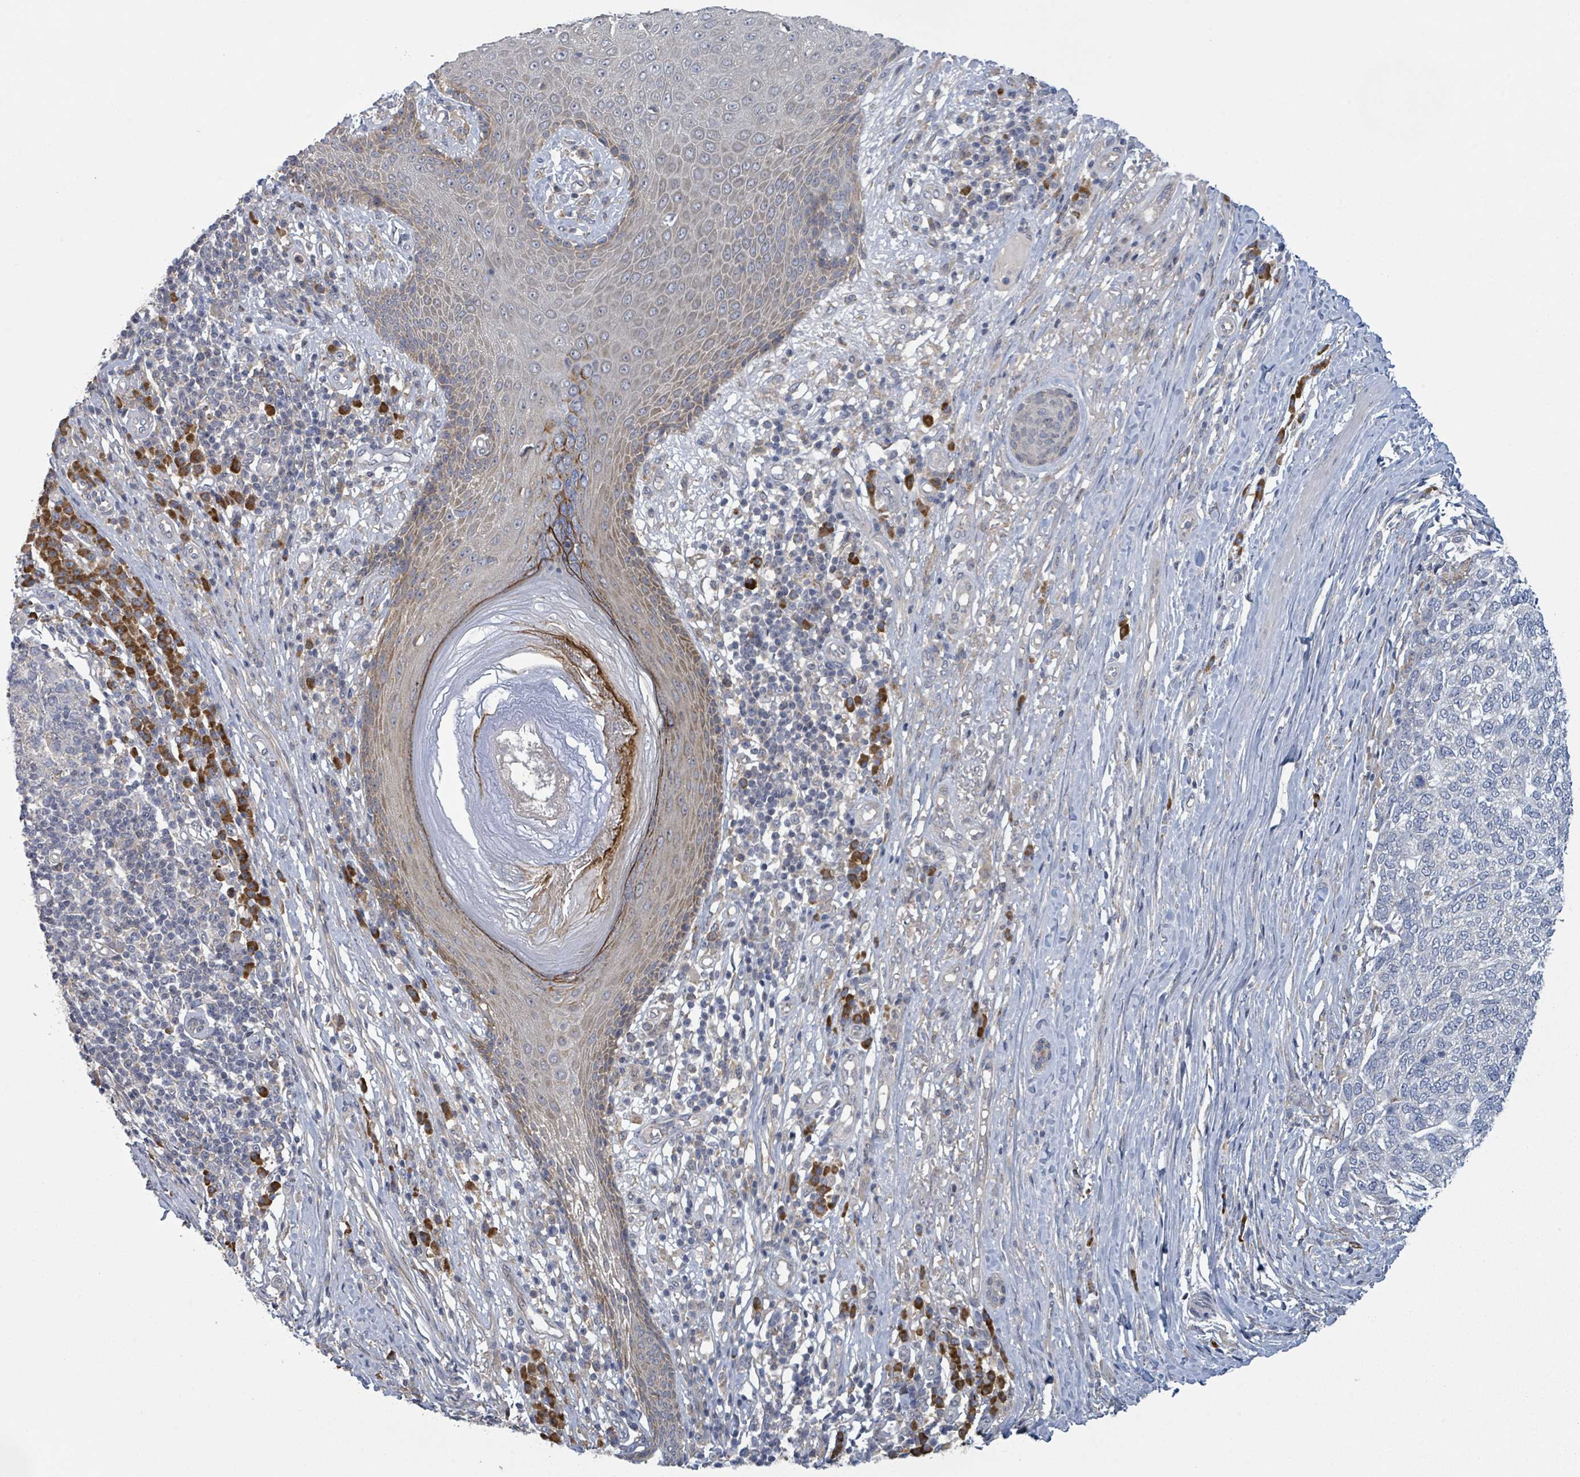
{"staining": {"intensity": "negative", "quantity": "none", "location": "none"}, "tissue": "skin cancer", "cell_type": "Tumor cells", "image_type": "cancer", "snomed": [{"axis": "morphology", "description": "Basal cell carcinoma"}, {"axis": "topography", "description": "Skin"}], "caption": "IHC of human skin cancer (basal cell carcinoma) displays no staining in tumor cells.", "gene": "ATP13A1", "patient": {"sex": "female", "age": 65}}